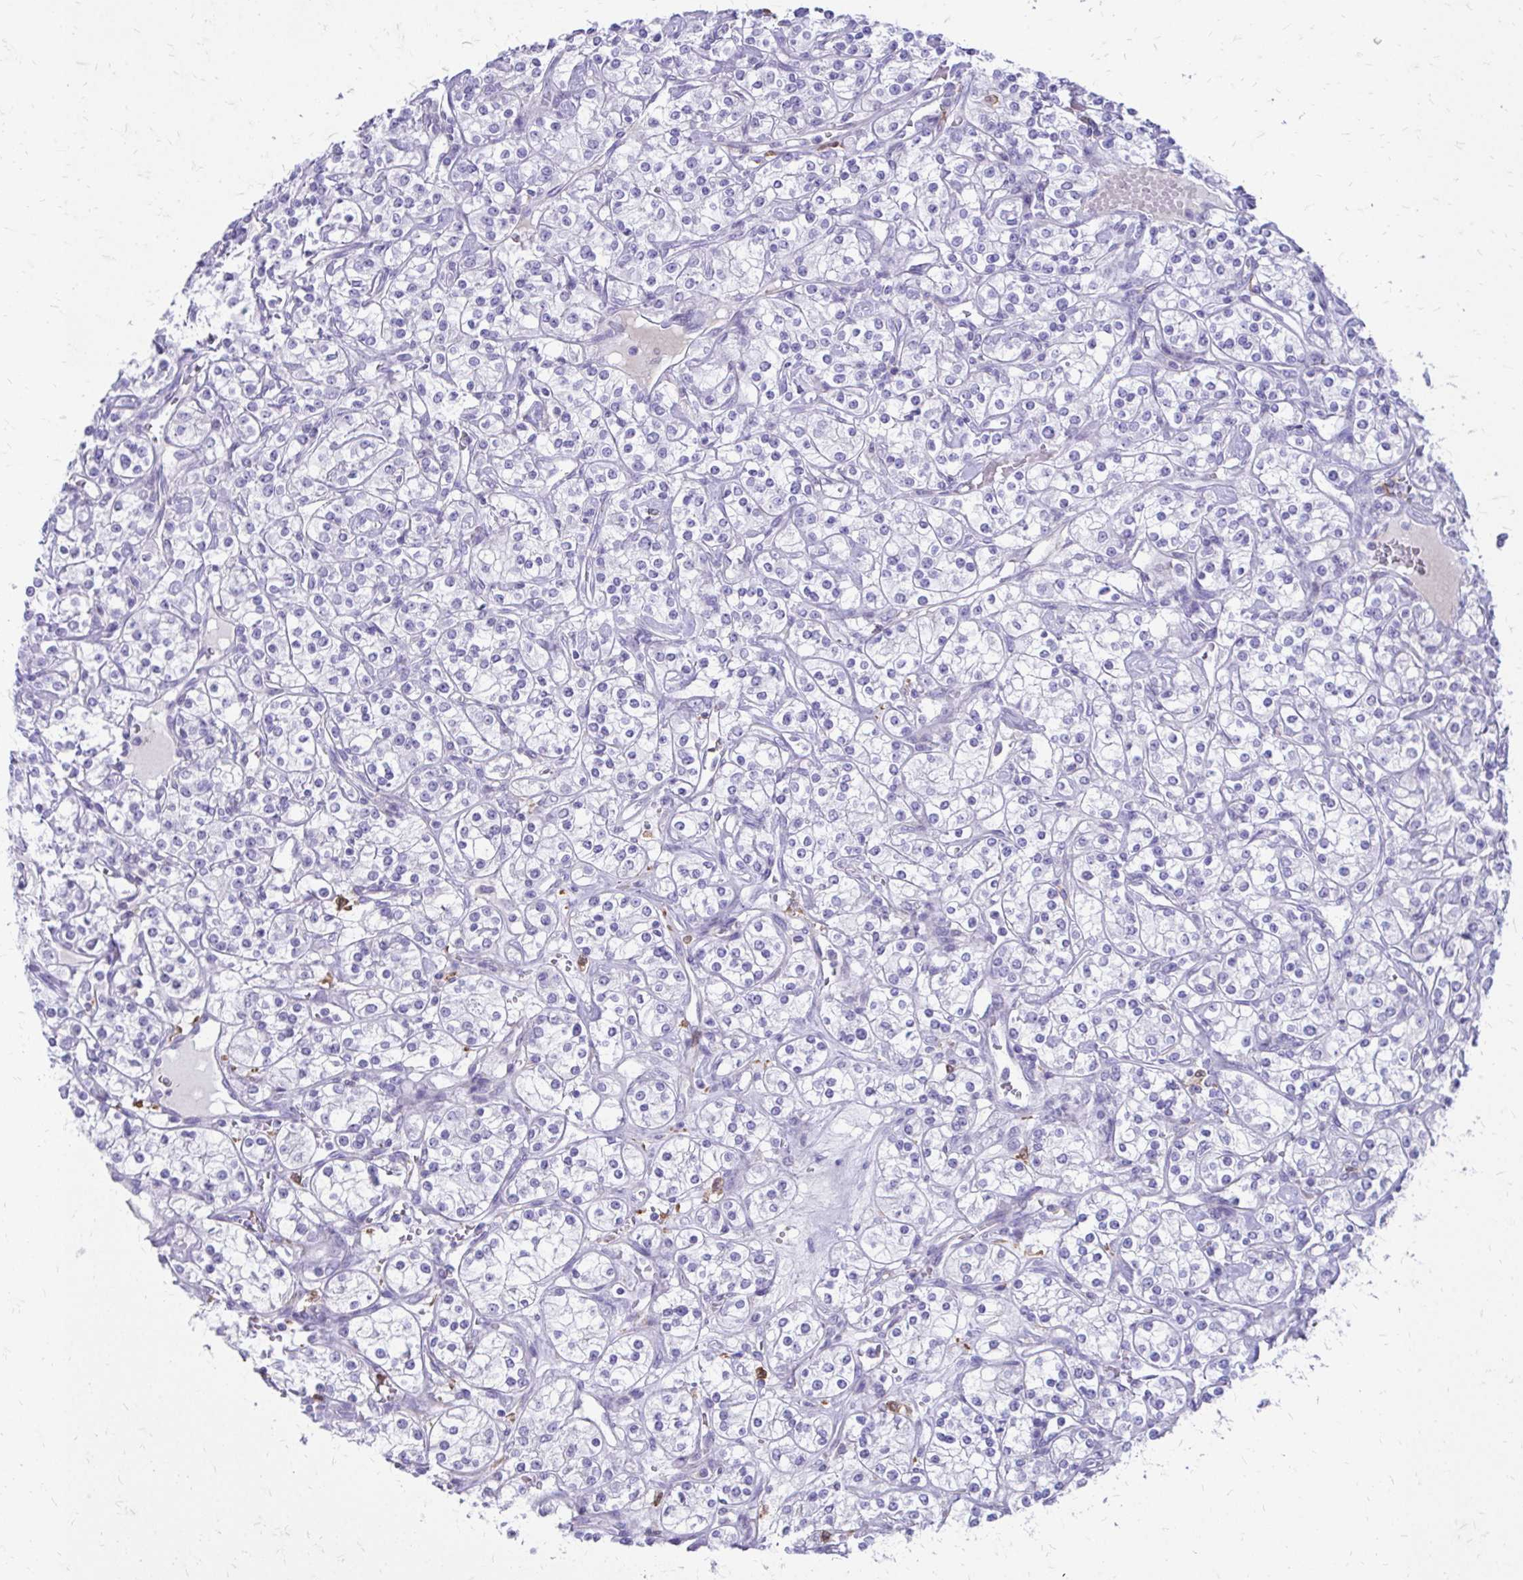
{"staining": {"intensity": "negative", "quantity": "none", "location": "none"}, "tissue": "renal cancer", "cell_type": "Tumor cells", "image_type": "cancer", "snomed": [{"axis": "morphology", "description": "Adenocarcinoma, NOS"}, {"axis": "topography", "description": "Kidney"}], "caption": "Micrograph shows no protein staining in tumor cells of renal adenocarcinoma tissue.", "gene": "SIGLEC11", "patient": {"sex": "male", "age": 77}}